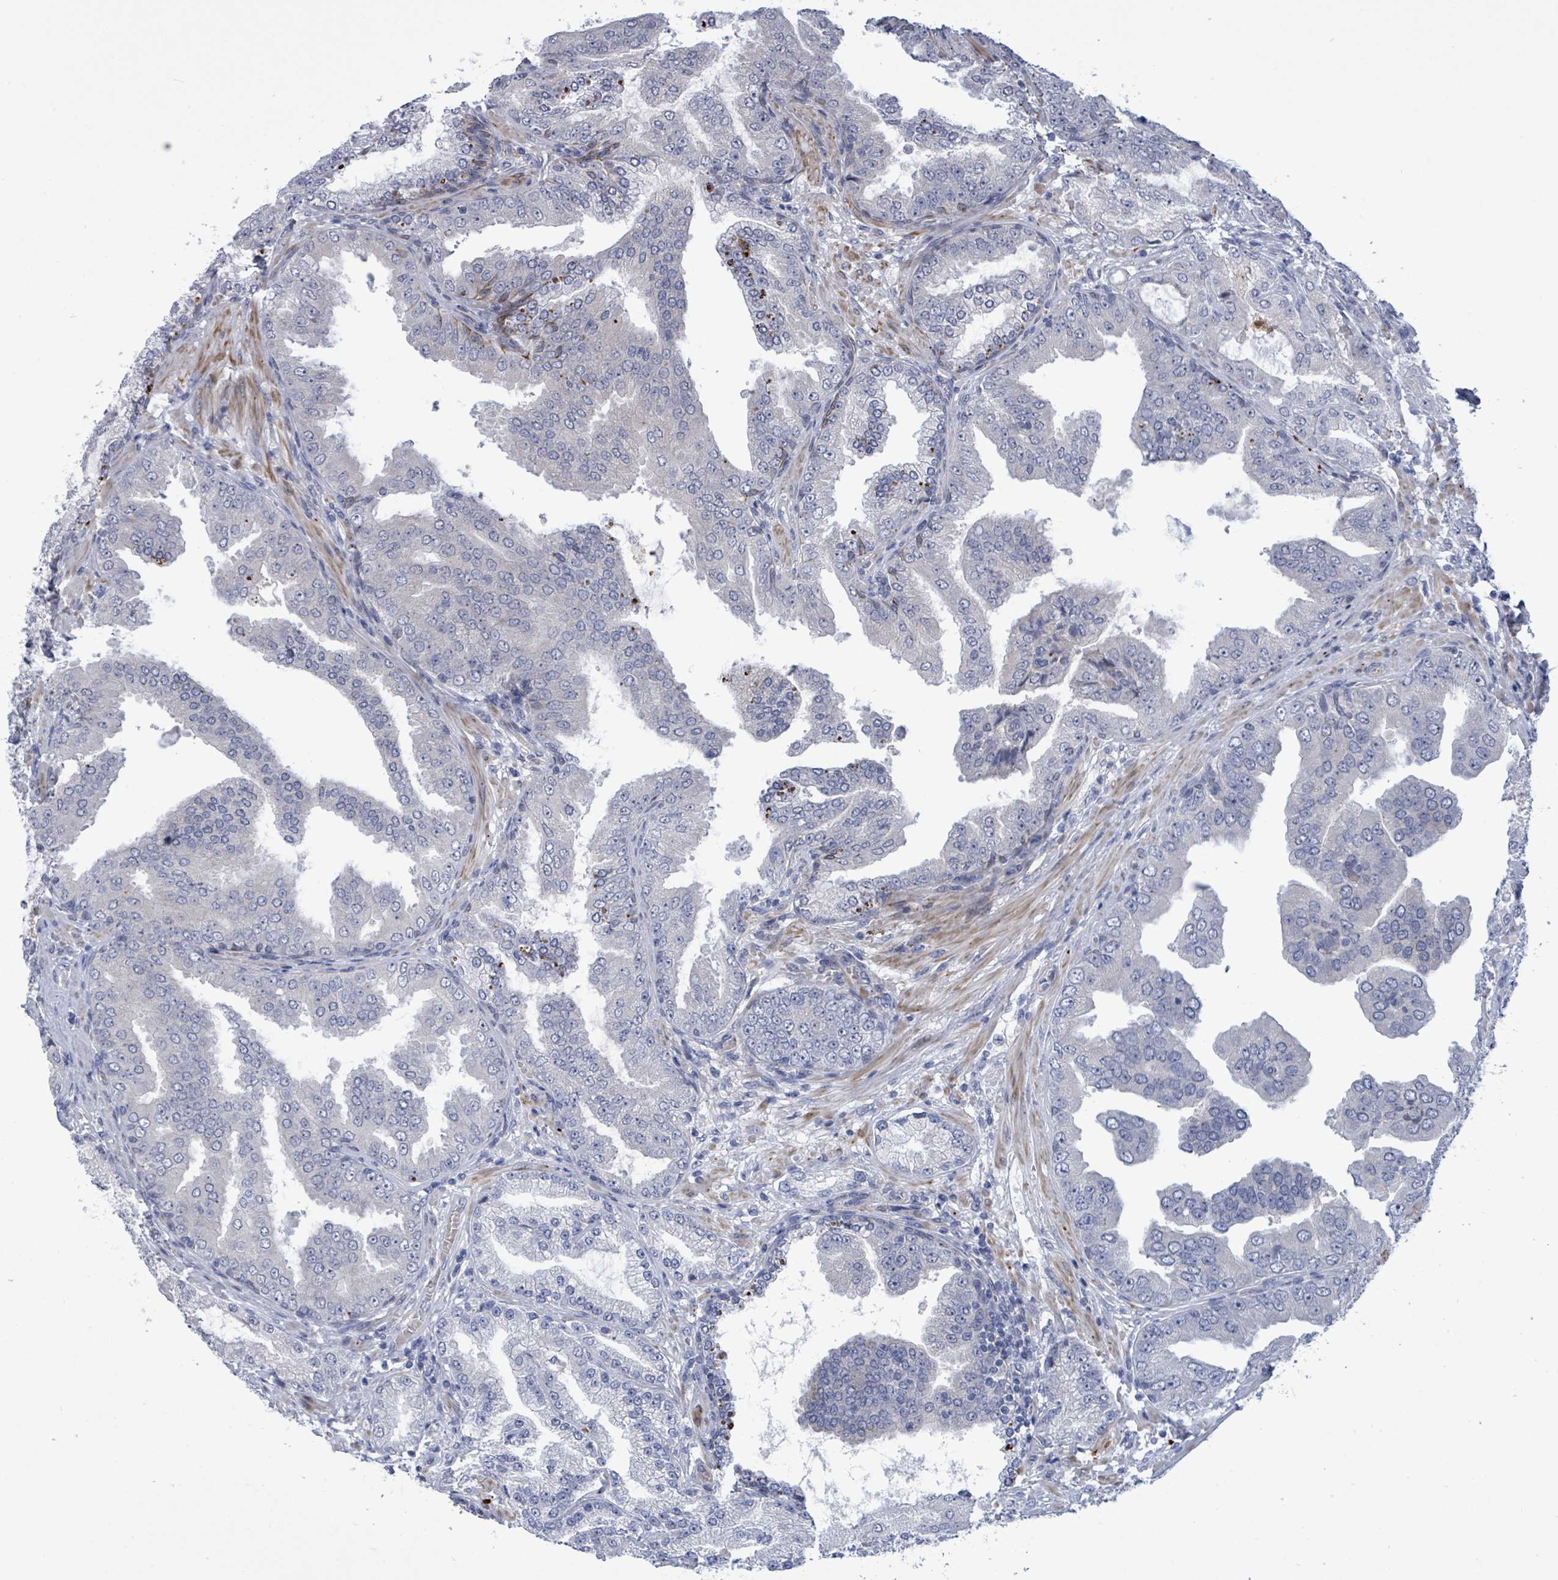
{"staining": {"intensity": "negative", "quantity": "none", "location": "none"}, "tissue": "prostate cancer", "cell_type": "Tumor cells", "image_type": "cancer", "snomed": [{"axis": "morphology", "description": "Adenocarcinoma, High grade"}, {"axis": "topography", "description": "Prostate"}], "caption": "Prostate cancer was stained to show a protein in brown. There is no significant staining in tumor cells. (Immunohistochemistry, brightfield microscopy, high magnification).", "gene": "CT45A5", "patient": {"sex": "male", "age": 68}}